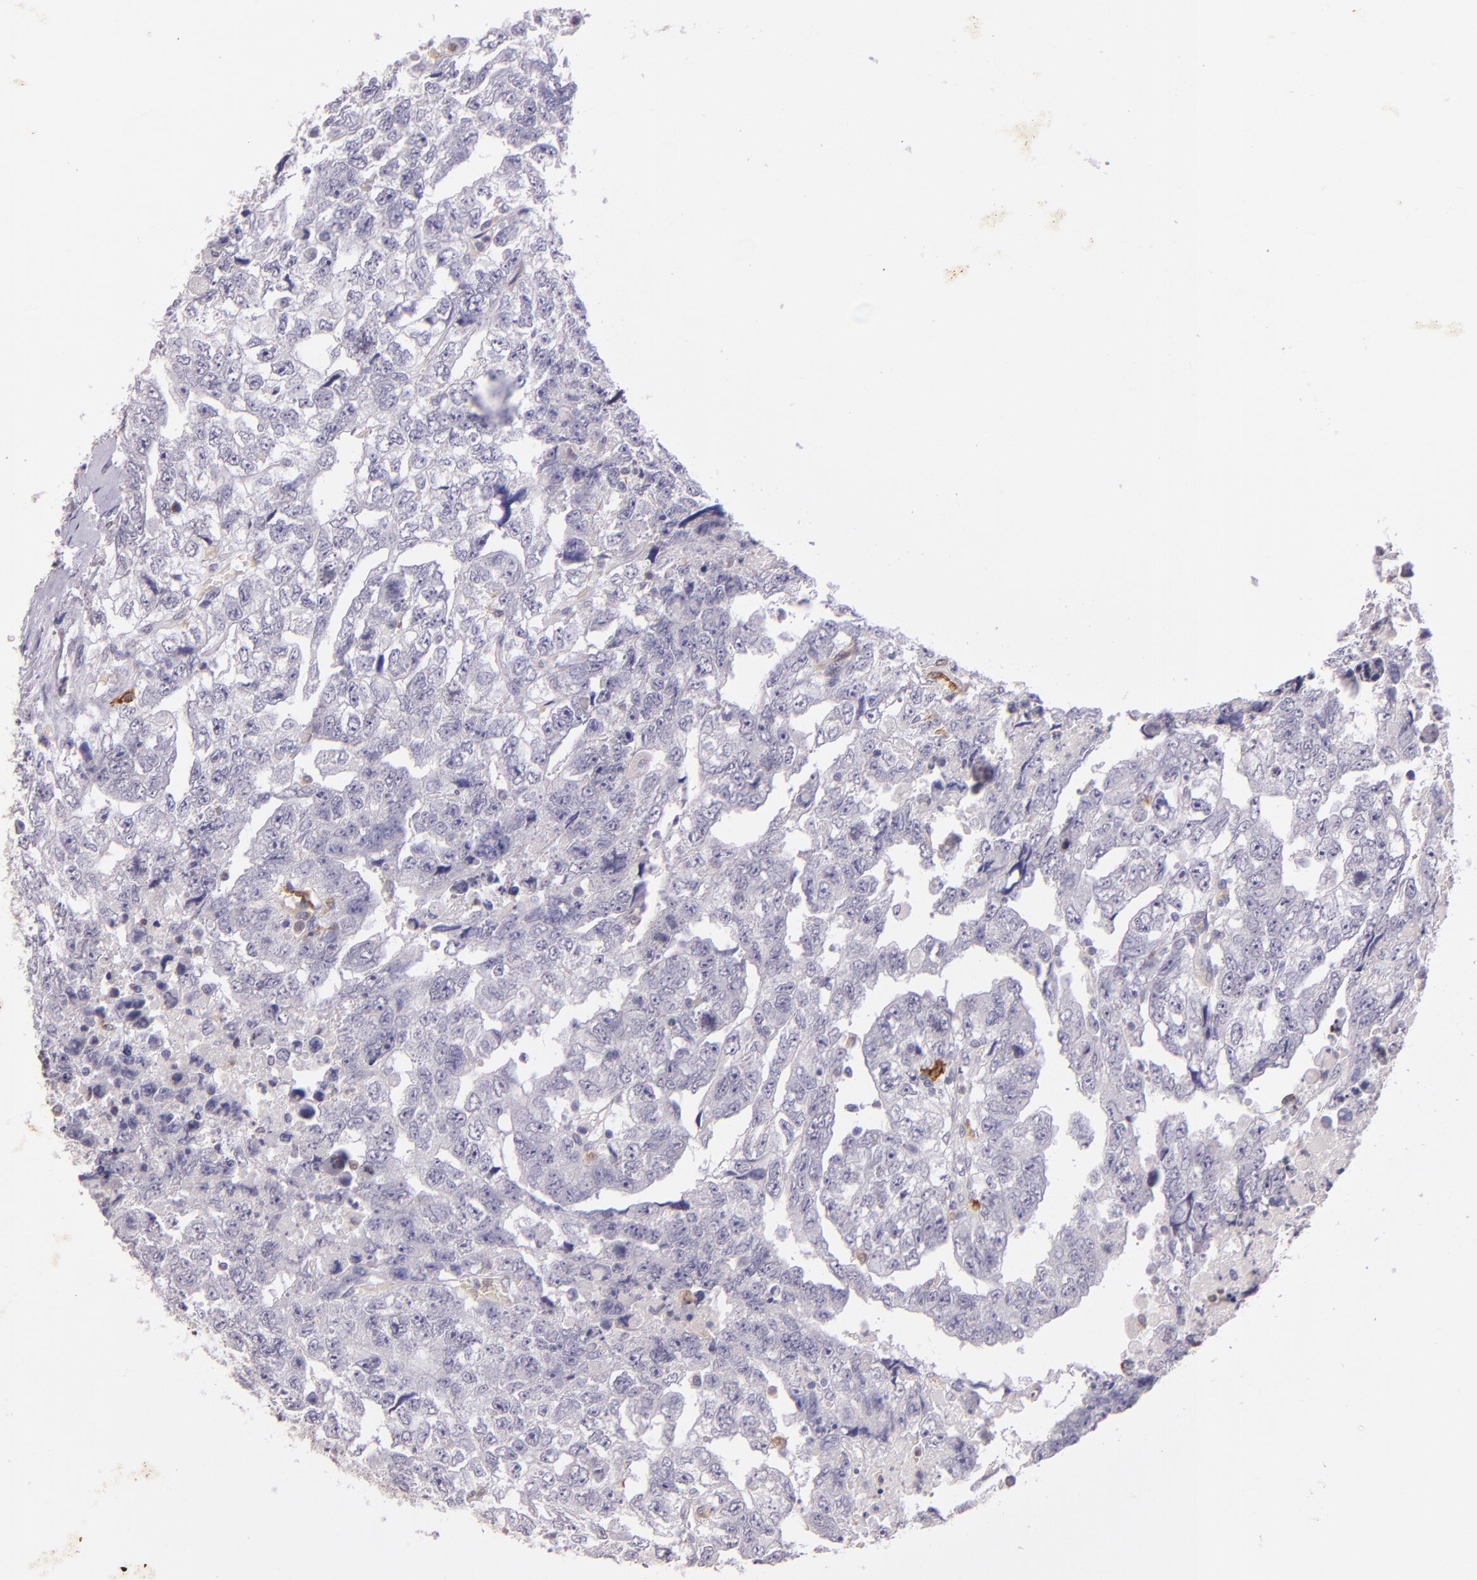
{"staining": {"intensity": "negative", "quantity": "none", "location": "none"}, "tissue": "testis cancer", "cell_type": "Tumor cells", "image_type": "cancer", "snomed": [{"axis": "morphology", "description": "Carcinoma, Embryonal, NOS"}, {"axis": "topography", "description": "Testis"}], "caption": "Immunohistochemistry histopathology image of testis embryonal carcinoma stained for a protein (brown), which exhibits no positivity in tumor cells.", "gene": "RTN1", "patient": {"sex": "male", "age": 36}}